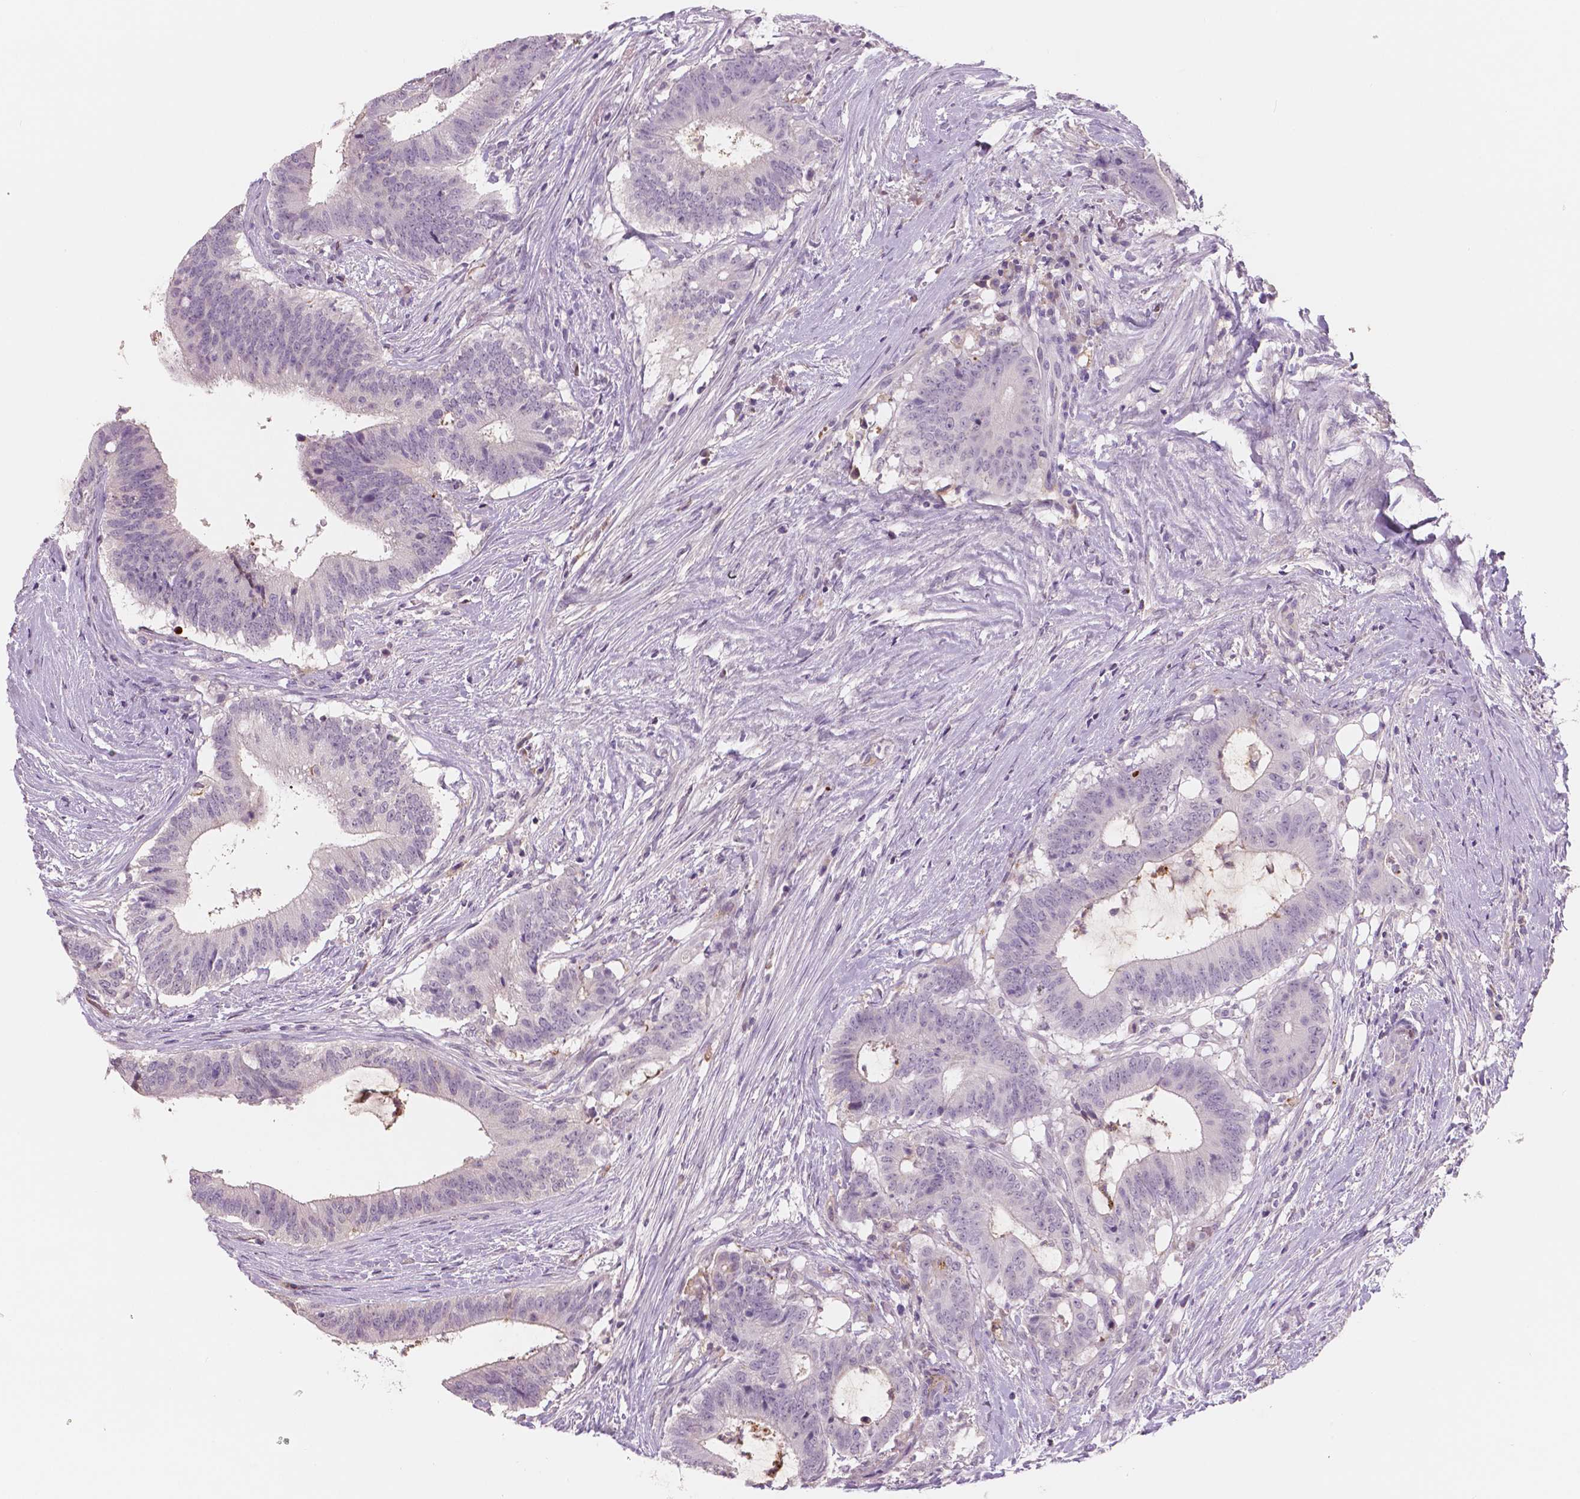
{"staining": {"intensity": "negative", "quantity": "none", "location": "none"}, "tissue": "colorectal cancer", "cell_type": "Tumor cells", "image_type": "cancer", "snomed": [{"axis": "morphology", "description": "Adenocarcinoma, NOS"}, {"axis": "topography", "description": "Colon"}], "caption": "An image of colorectal cancer stained for a protein reveals no brown staining in tumor cells.", "gene": "APOA4", "patient": {"sex": "female", "age": 43}}